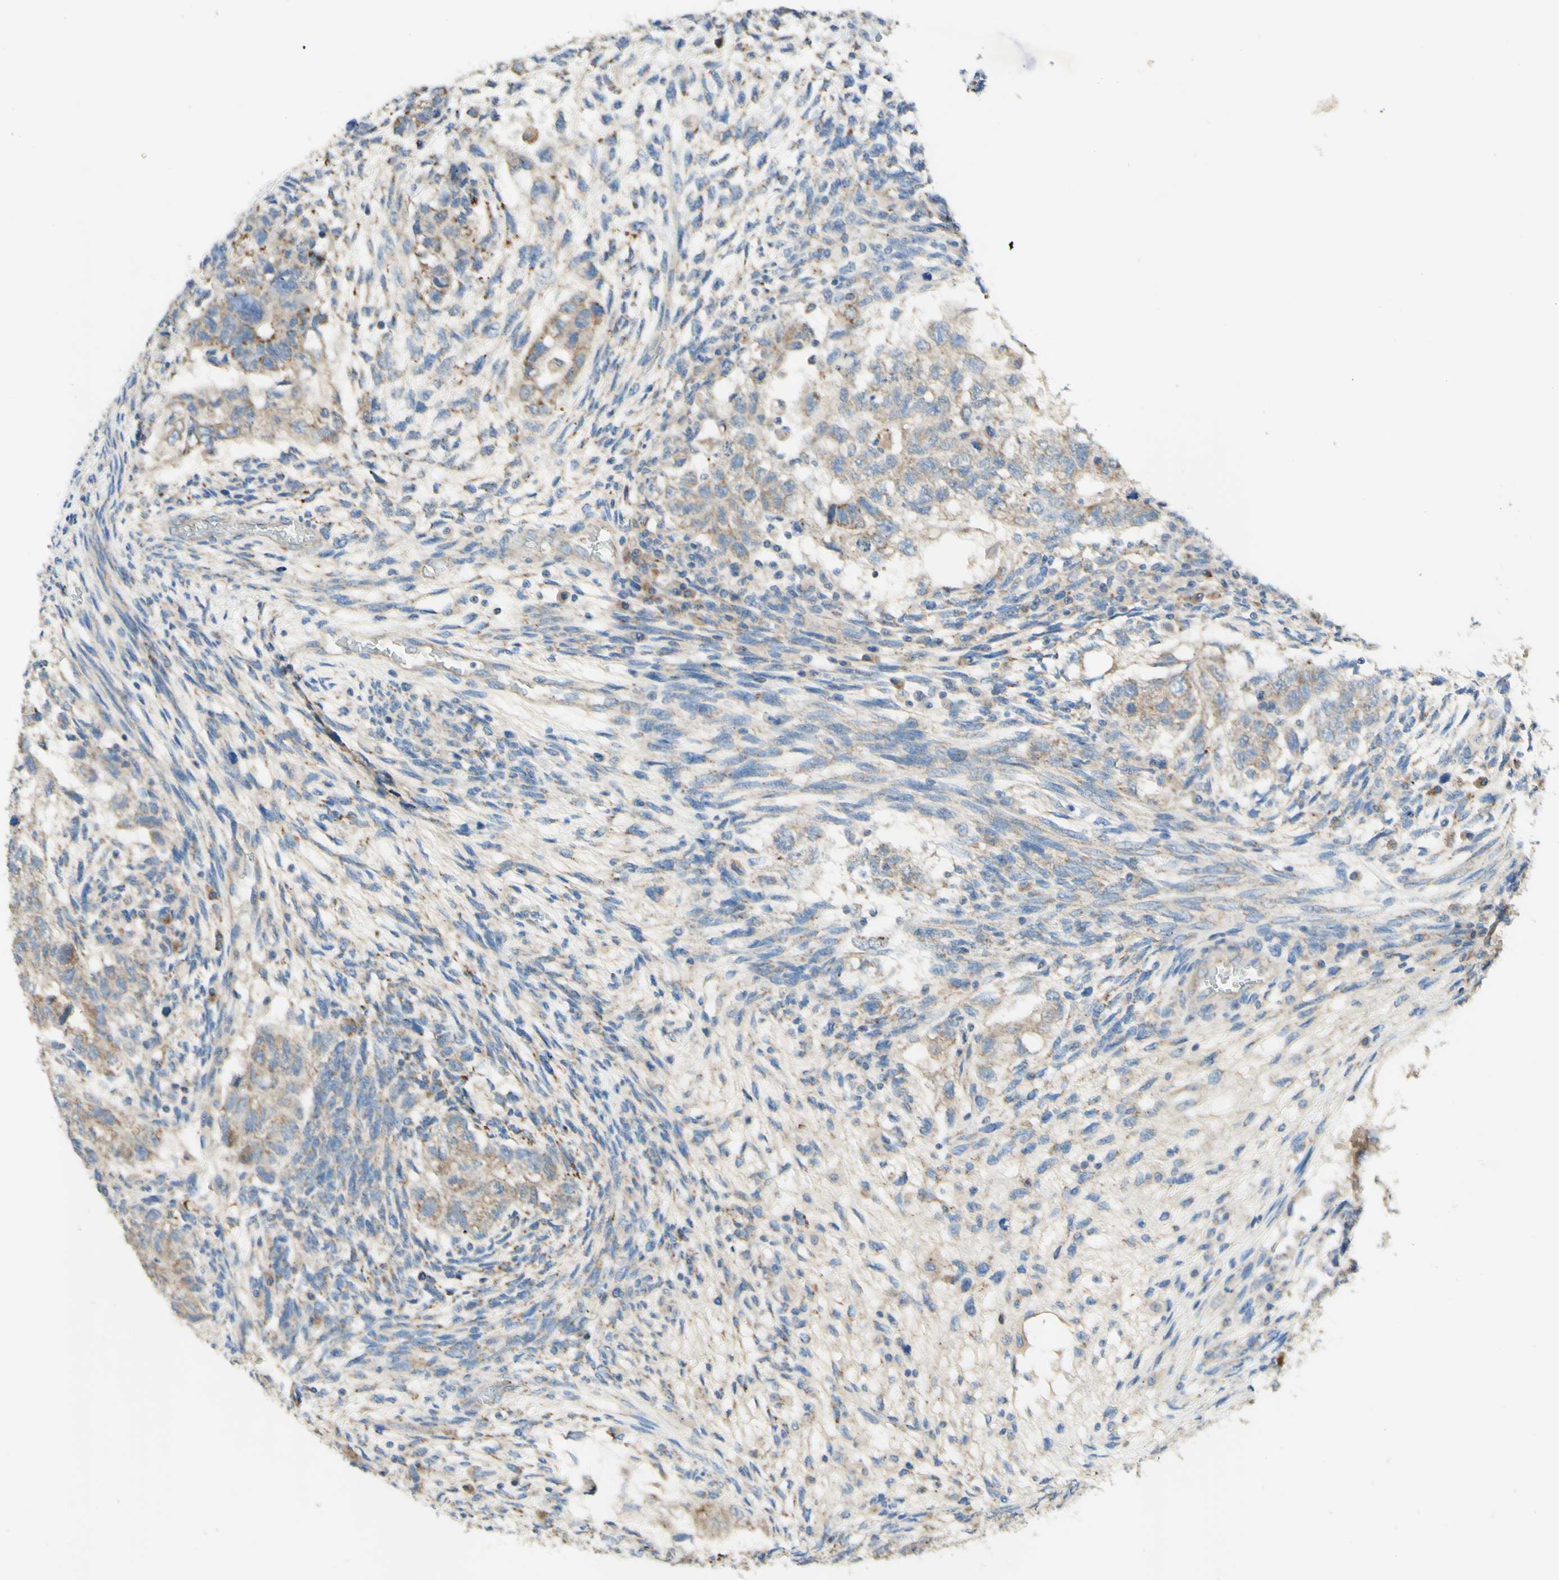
{"staining": {"intensity": "moderate", "quantity": ">75%", "location": "cytoplasmic/membranous"}, "tissue": "testis cancer", "cell_type": "Tumor cells", "image_type": "cancer", "snomed": [{"axis": "morphology", "description": "Normal tissue, NOS"}, {"axis": "morphology", "description": "Carcinoma, Embryonal, NOS"}, {"axis": "topography", "description": "Testis"}], "caption": "Moderate cytoplasmic/membranous protein expression is present in about >75% of tumor cells in testis cancer (embryonal carcinoma).", "gene": "ARMC10", "patient": {"sex": "male", "age": 36}}